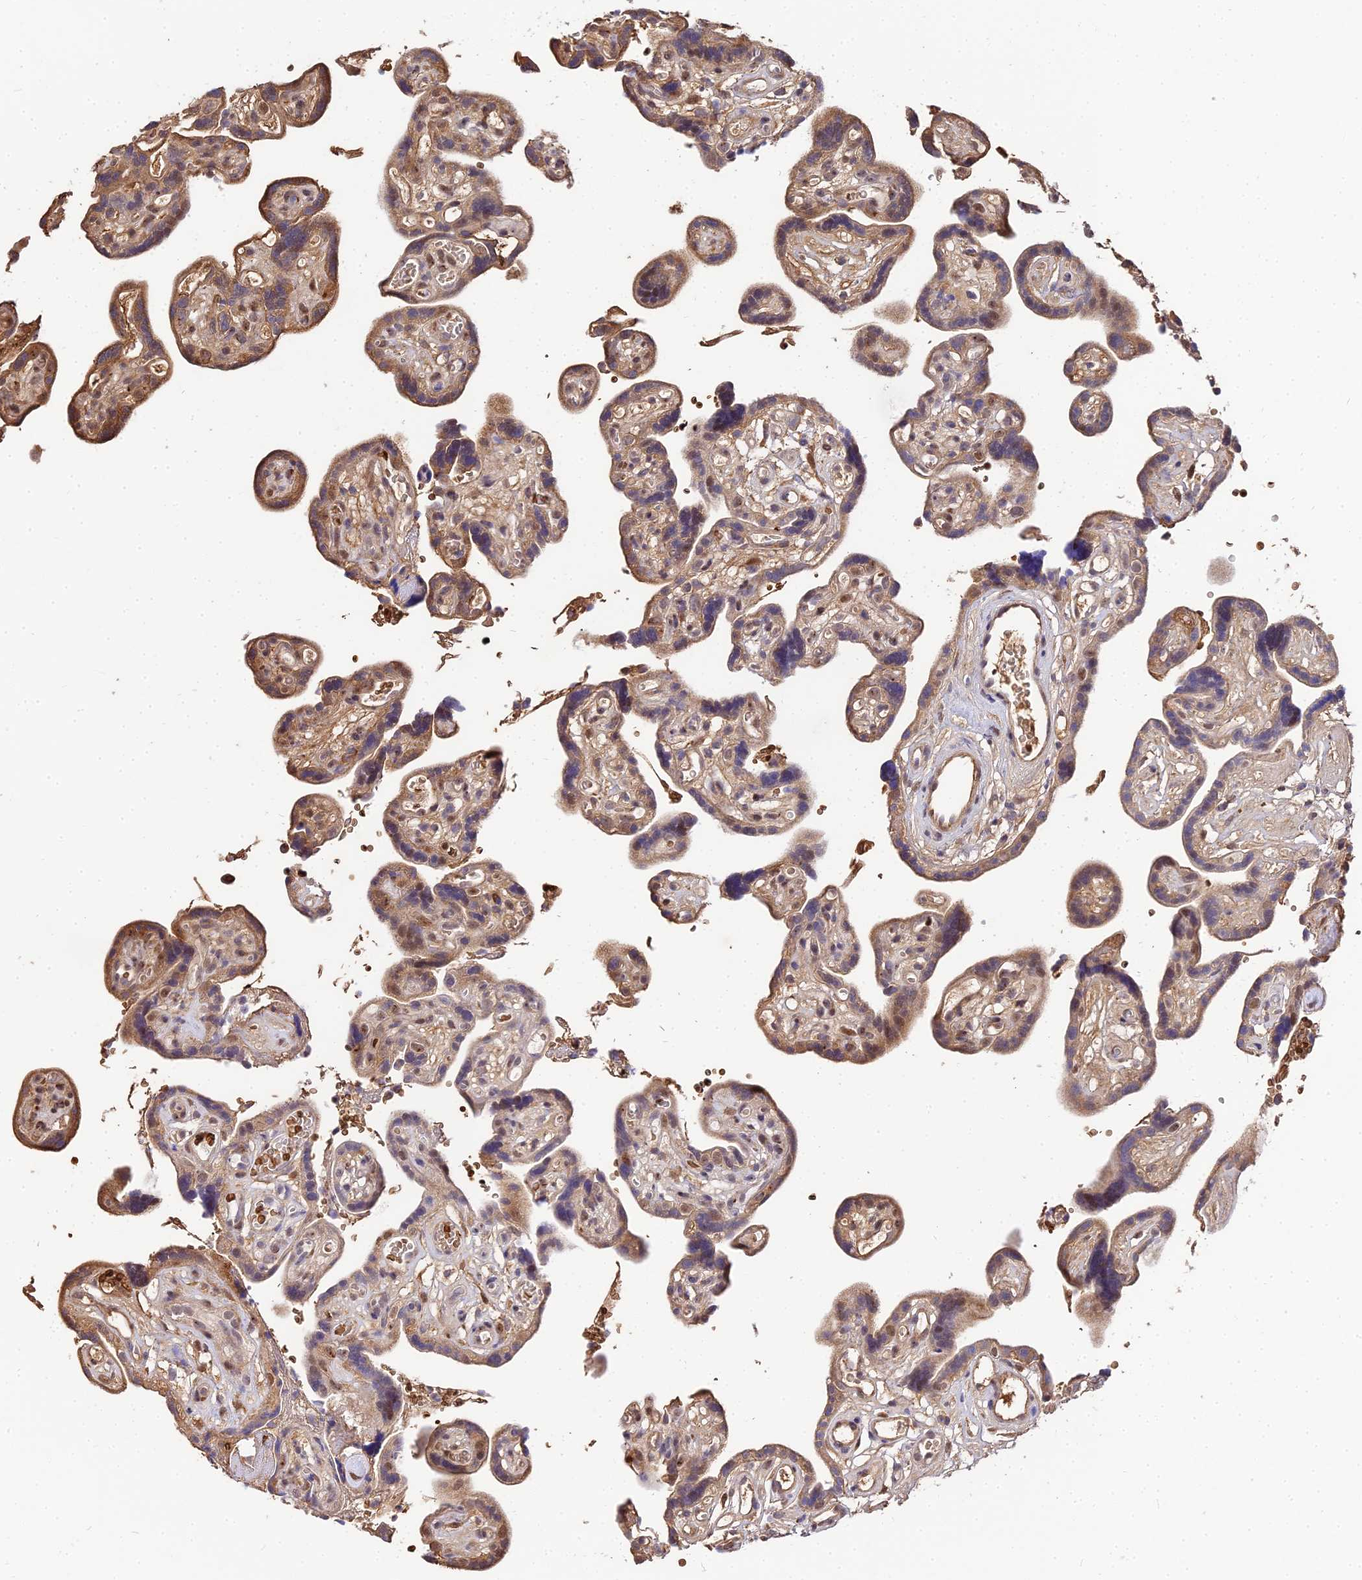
{"staining": {"intensity": "moderate", "quantity": ">75%", "location": "nuclear"}, "tissue": "placenta", "cell_type": "Decidual cells", "image_type": "normal", "snomed": [{"axis": "morphology", "description": "Normal tissue, NOS"}, {"axis": "topography", "description": "Placenta"}], "caption": "Moderate nuclear expression for a protein is present in about >75% of decidual cells of normal placenta using immunohistochemistry.", "gene": "BCL9", "patient": {"sex": "female", "age": 30}}